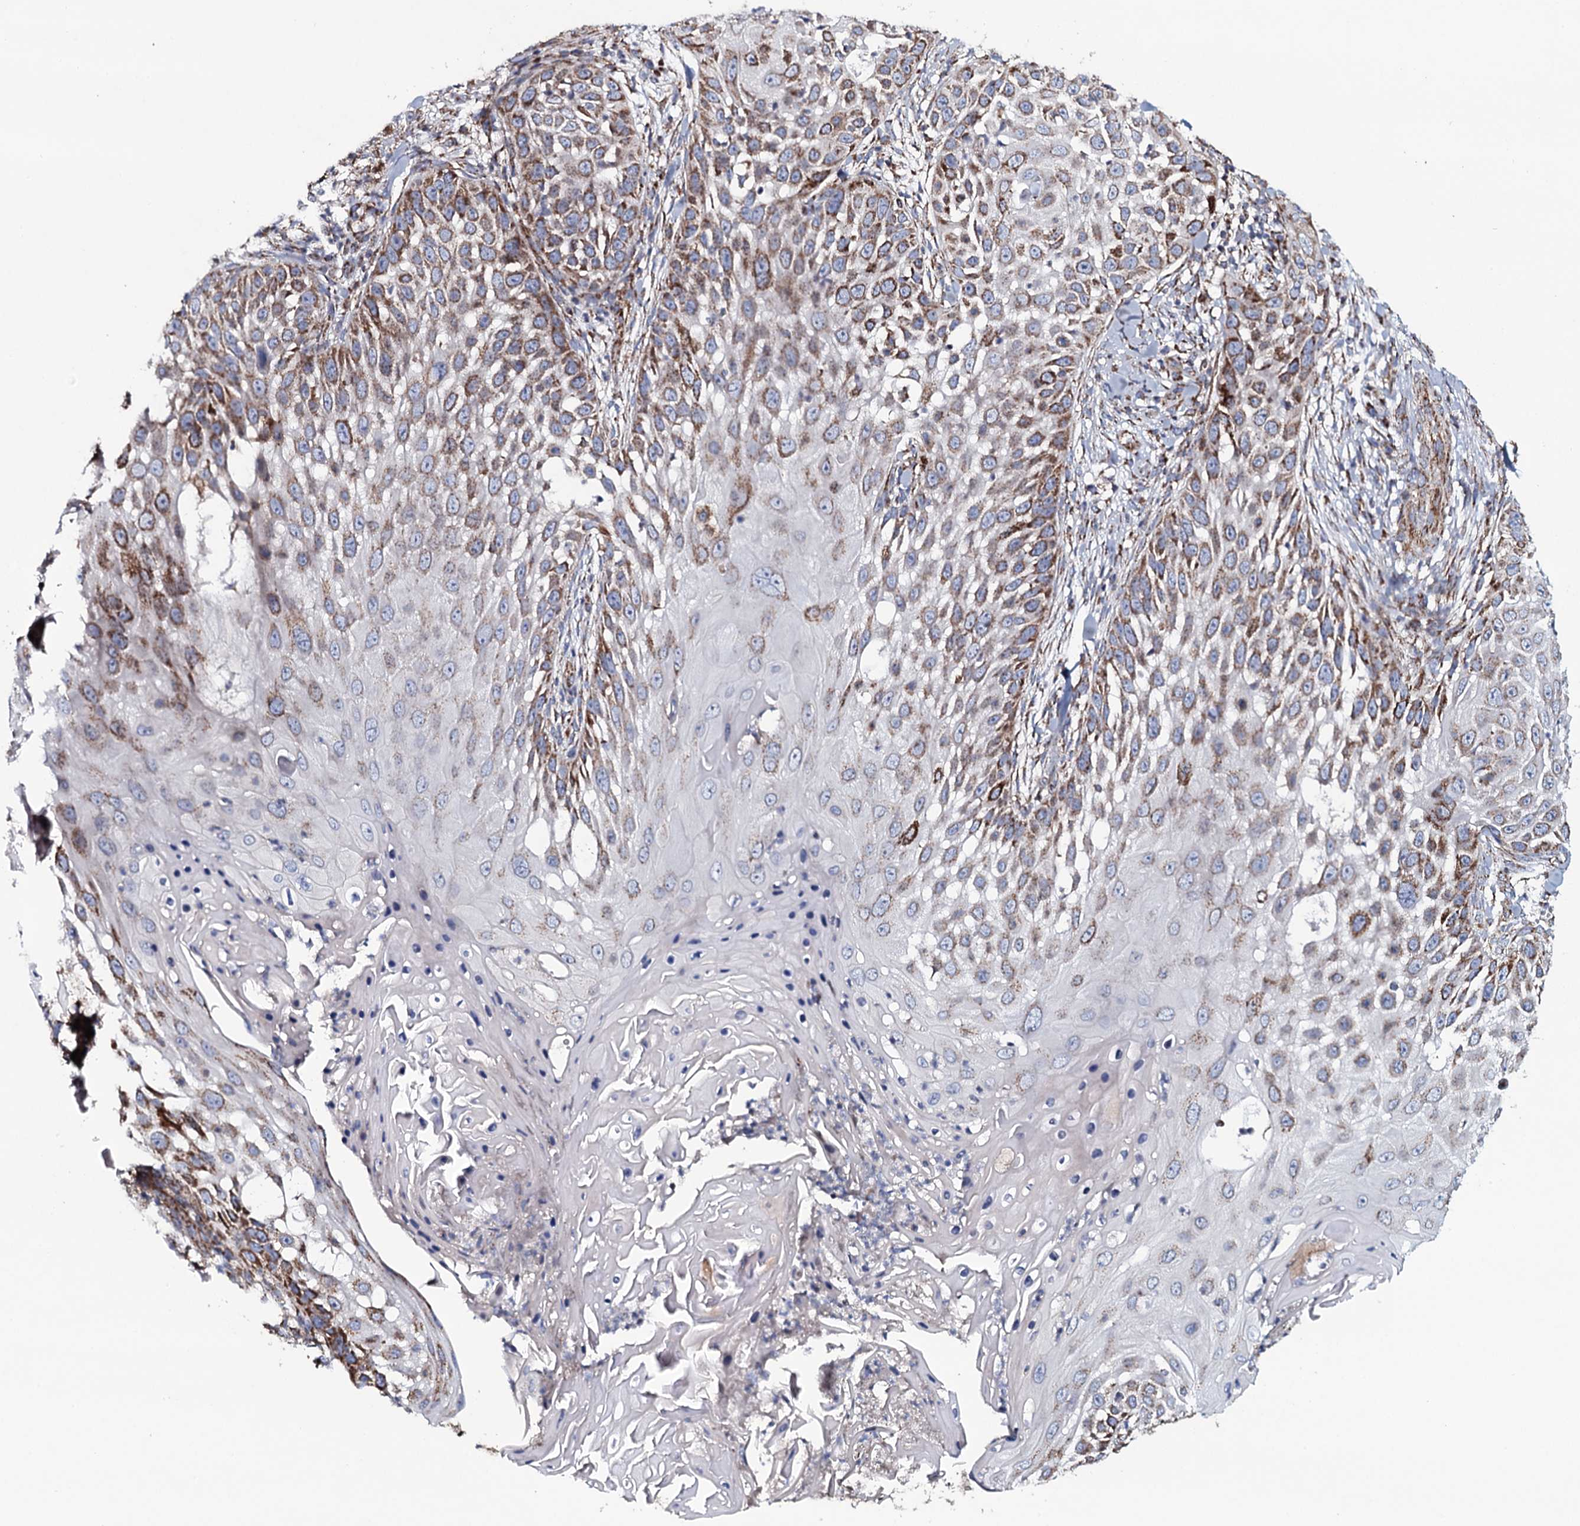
{"staining": {"intensity": "strong", "quantity": "25%-75%", "location": "cytoplasmic/membranous"}, "tissue": "skin cancer", "cell_type": "Tumor cells", "image_type": "cancer", "snomed": [{"axis": "morphology", "description": "Squamous cell carcinoma, NOS"}, {"axis": "topography", "description": "Skin"}], "caption": "Immunohistochemical staining of skin squamous cell carcinoma displays strong cytoplasmic/membranous protein positivity in approximately 25%-75% of tumor cells.", "gene": "EVC2", "patient": {"sex": "female", "age": 44}}